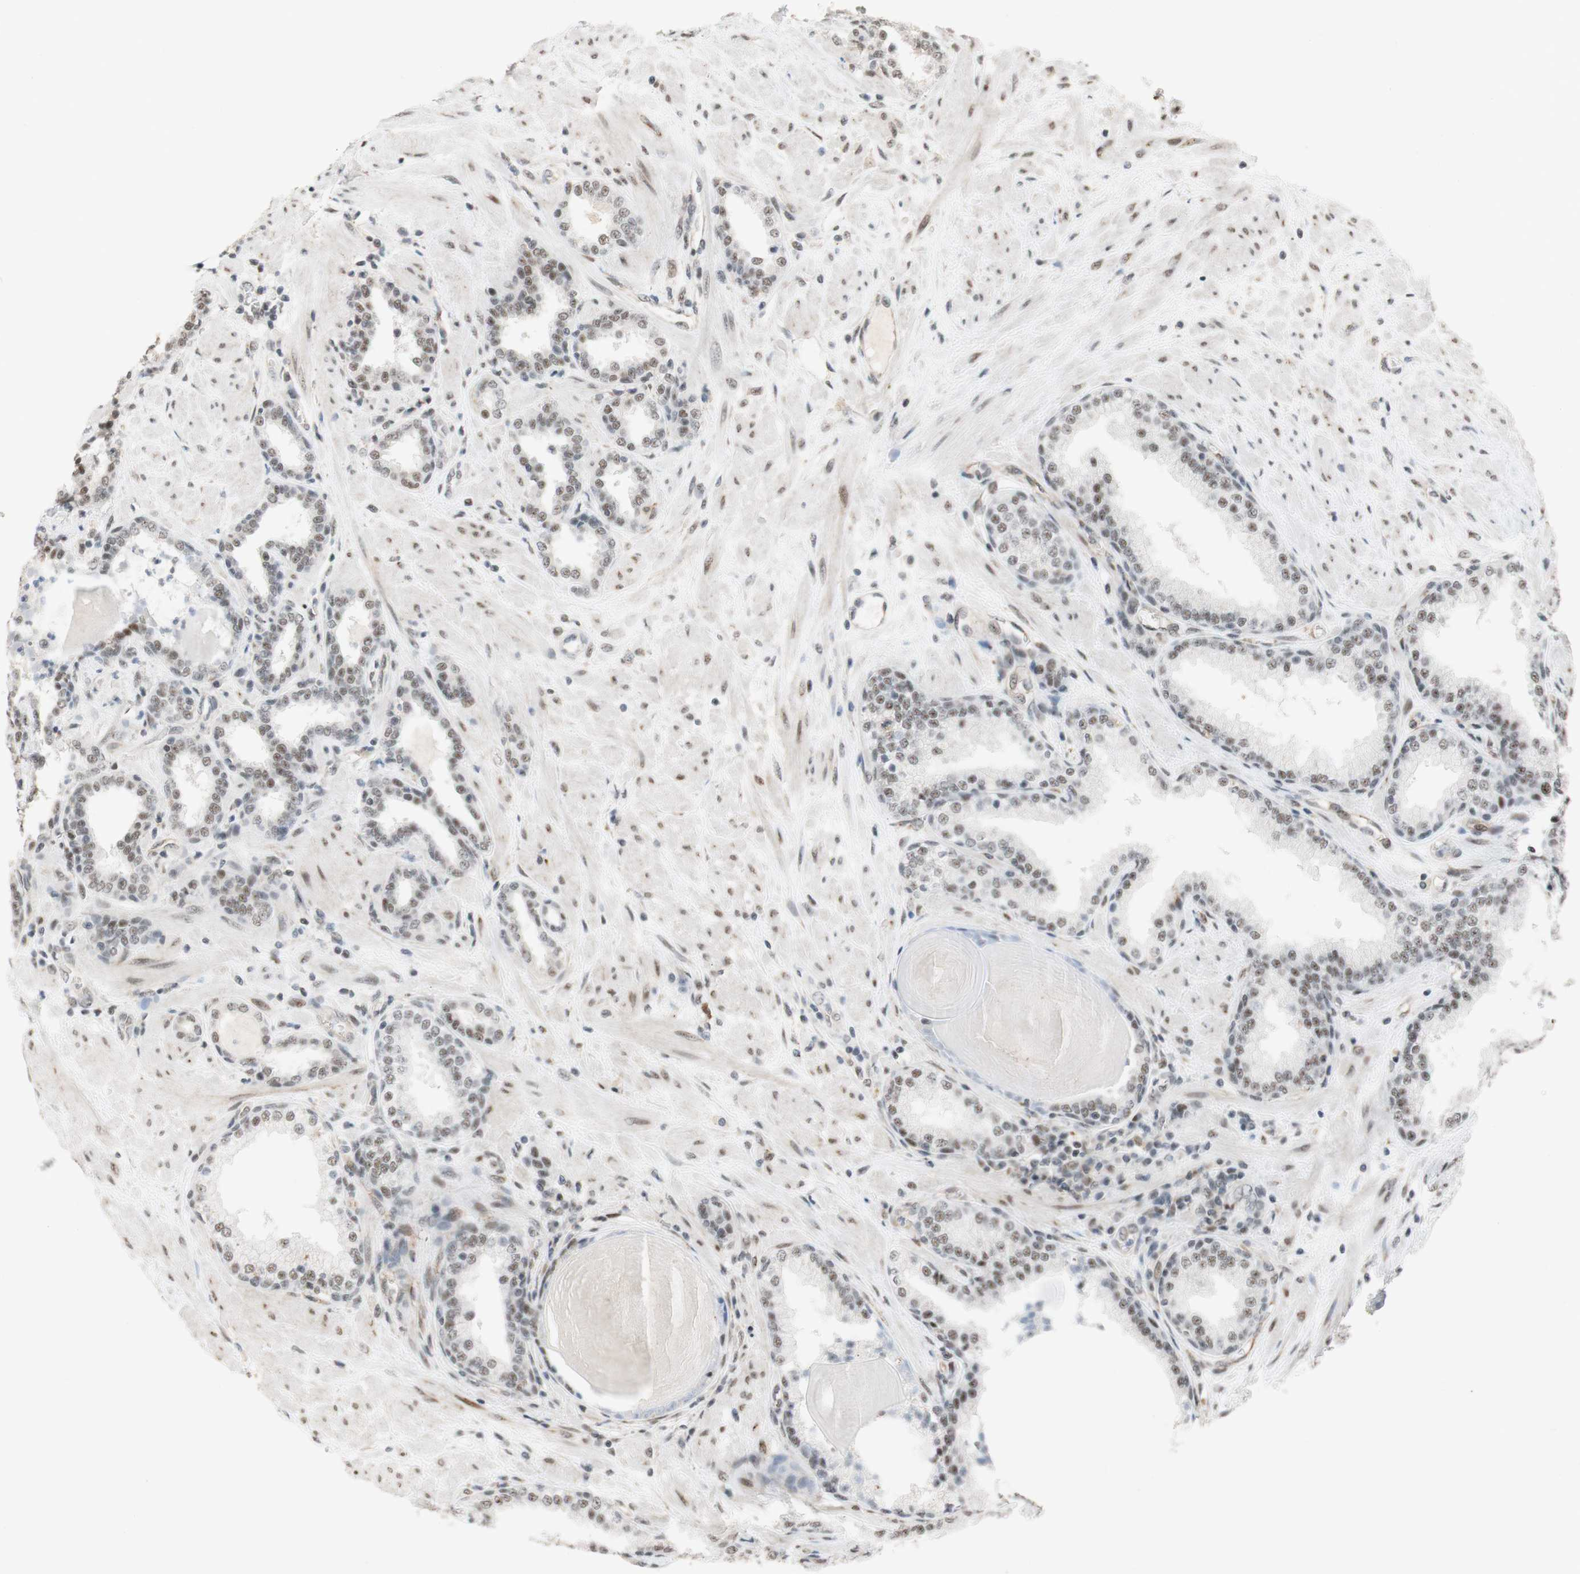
{"staining": {"intensity": "moderate", "quantity": ">75%", "location": "nuclear"}, "tissue": "prostate", "cell_type": "Glandular cells", "image_type": "normal", "snomed": [{"axis": "morphology", "description": "Normal tissue, NOS"}, {"axis": "topography", "description": "Prostate"}], "caption": "Protein analysis of unremarkable prostate demonstrates moderate nuclear positivity in about >75% of glandular cells.", "gene": "SAP18", "patient": {"sex": "male", "age": 51}}